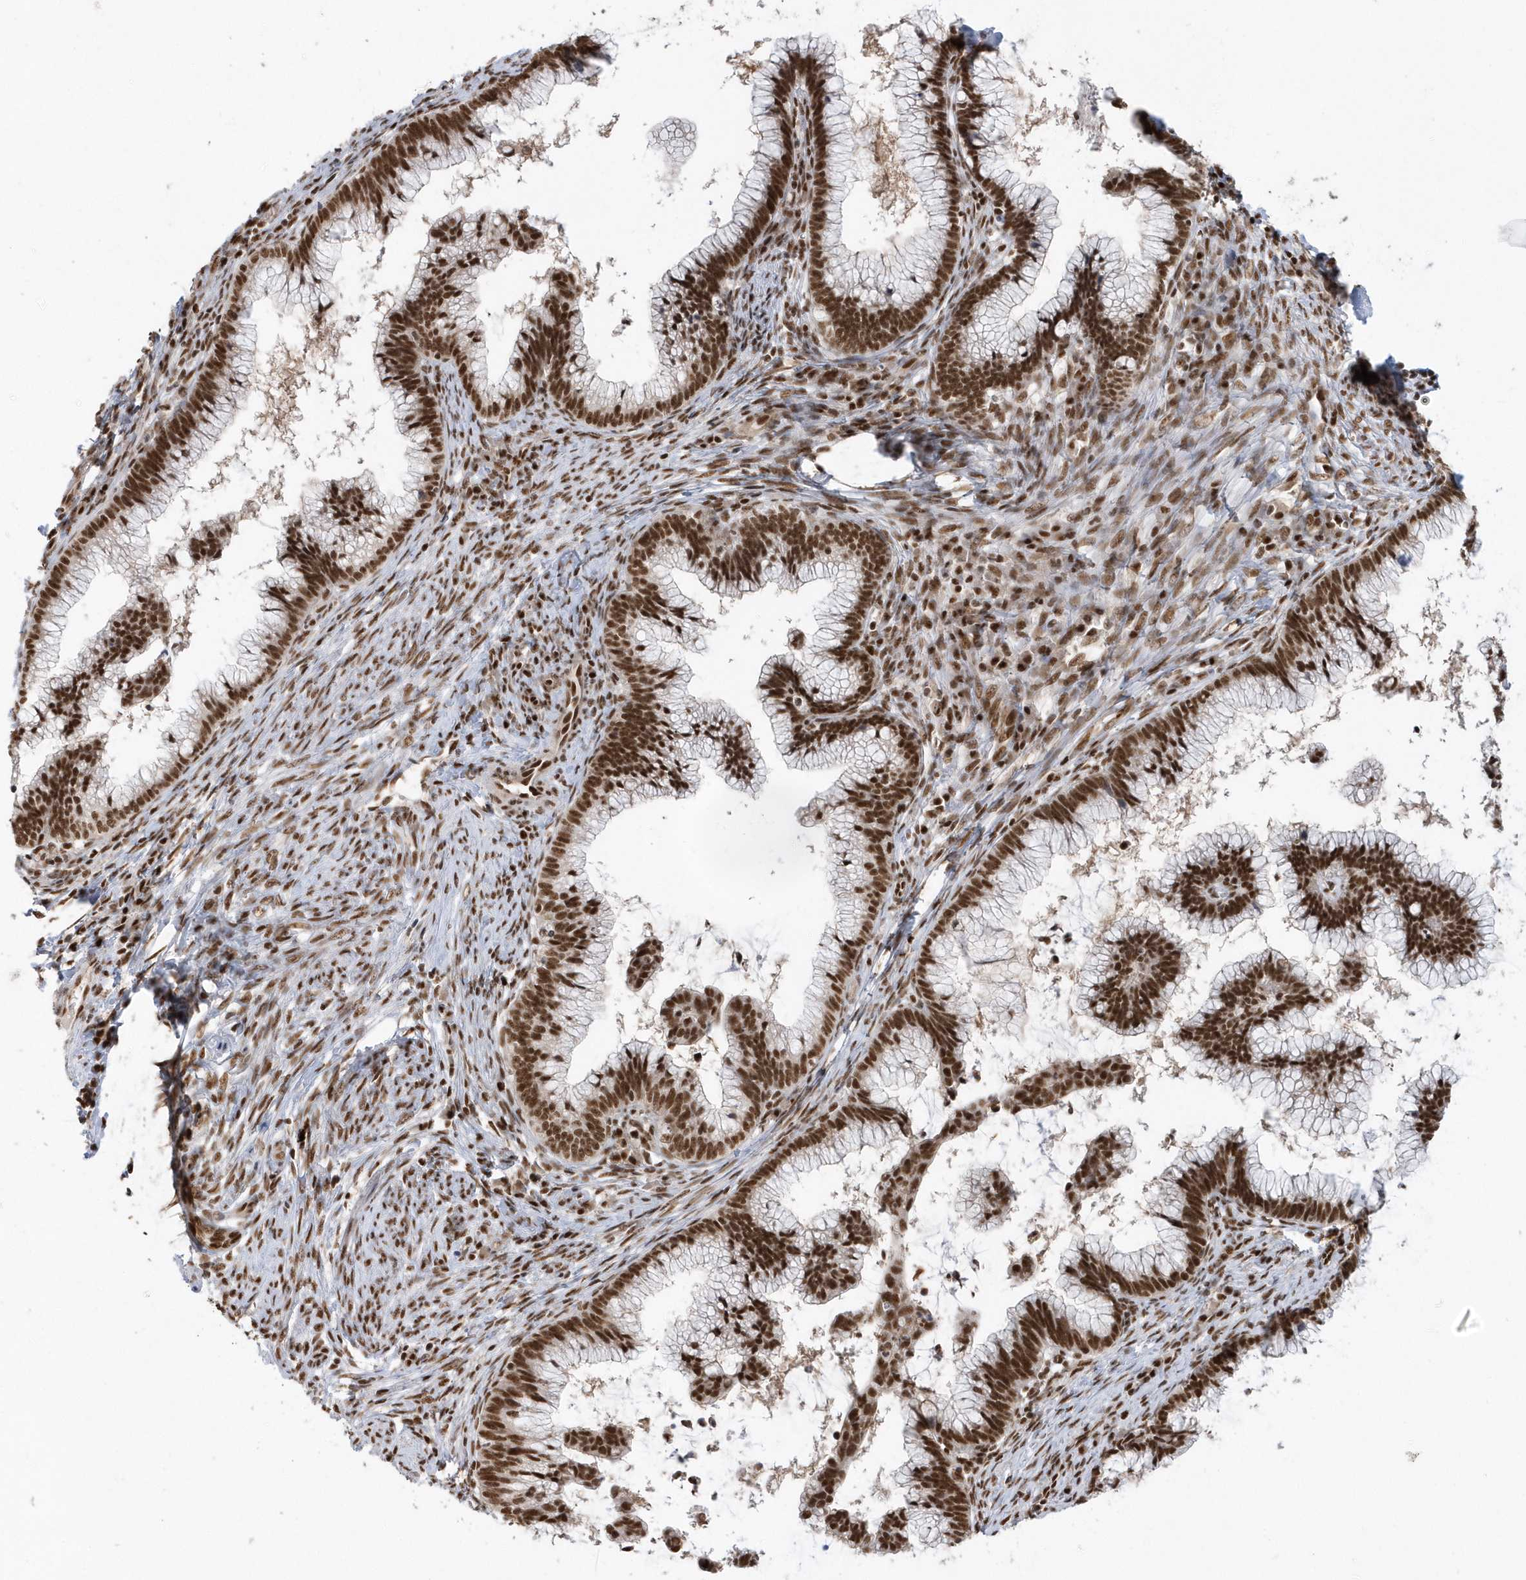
{"staining": {"intensity": "strong", "quantity": ">75%", "location": "nuclear"}, "tissue": "cervical cancer", "cell_type": "Tumor cells", "image_type": "cancer", "snomed": [{"axis": "morphology", "description": "Adenocarcinoma, NOS"}, {"axis": "topography", "description": "Cervix"}], "caption": "This is an image of immunohistochemistry staining of cervical cancer (adenocarcinoma), which shows strong staining in the nuclear of tumor cells.", "gene": "SEPHS1", "patient": {"sex": "female", "age": 36}}